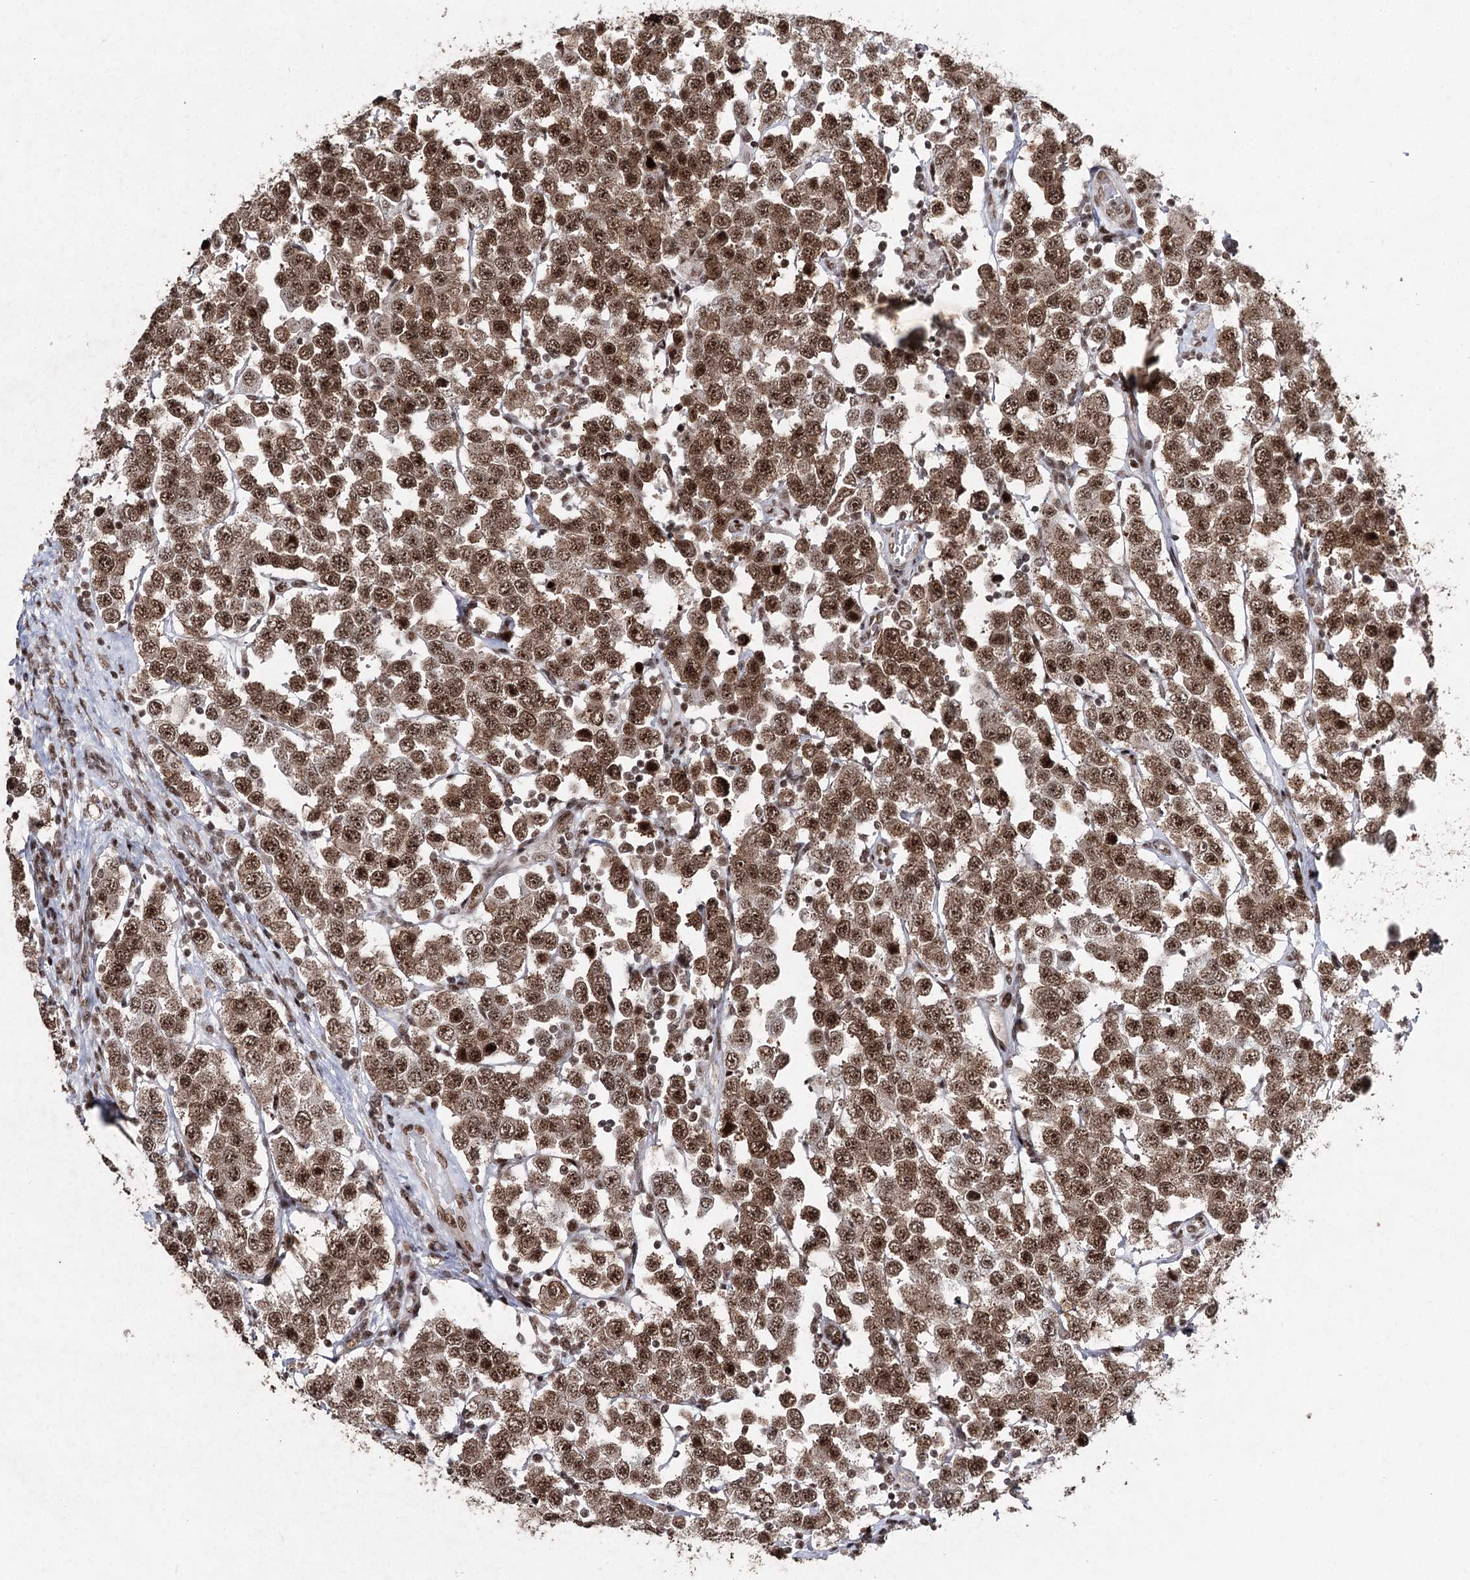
{"staining": {"intensity": "strong", "quantity": ">75%", "location": "nuclear"}, "tissue": "testis cancer", "cell_type": "Tumor cells", "image_type": "cancer", "snomed": [{"axis": "morphology", "description": "Seminoma, NOS"}, {"axis": "topography", "description": "Testis"}], "caption": "A high-resolution photomicrograph shows immunohistochemistry staining of seminoma (testis), which displays strong nuclear expression in approximately >75% of tumor cells.", "gene": "PDCD4", "patient": {"sex": "male", "age": 28}}